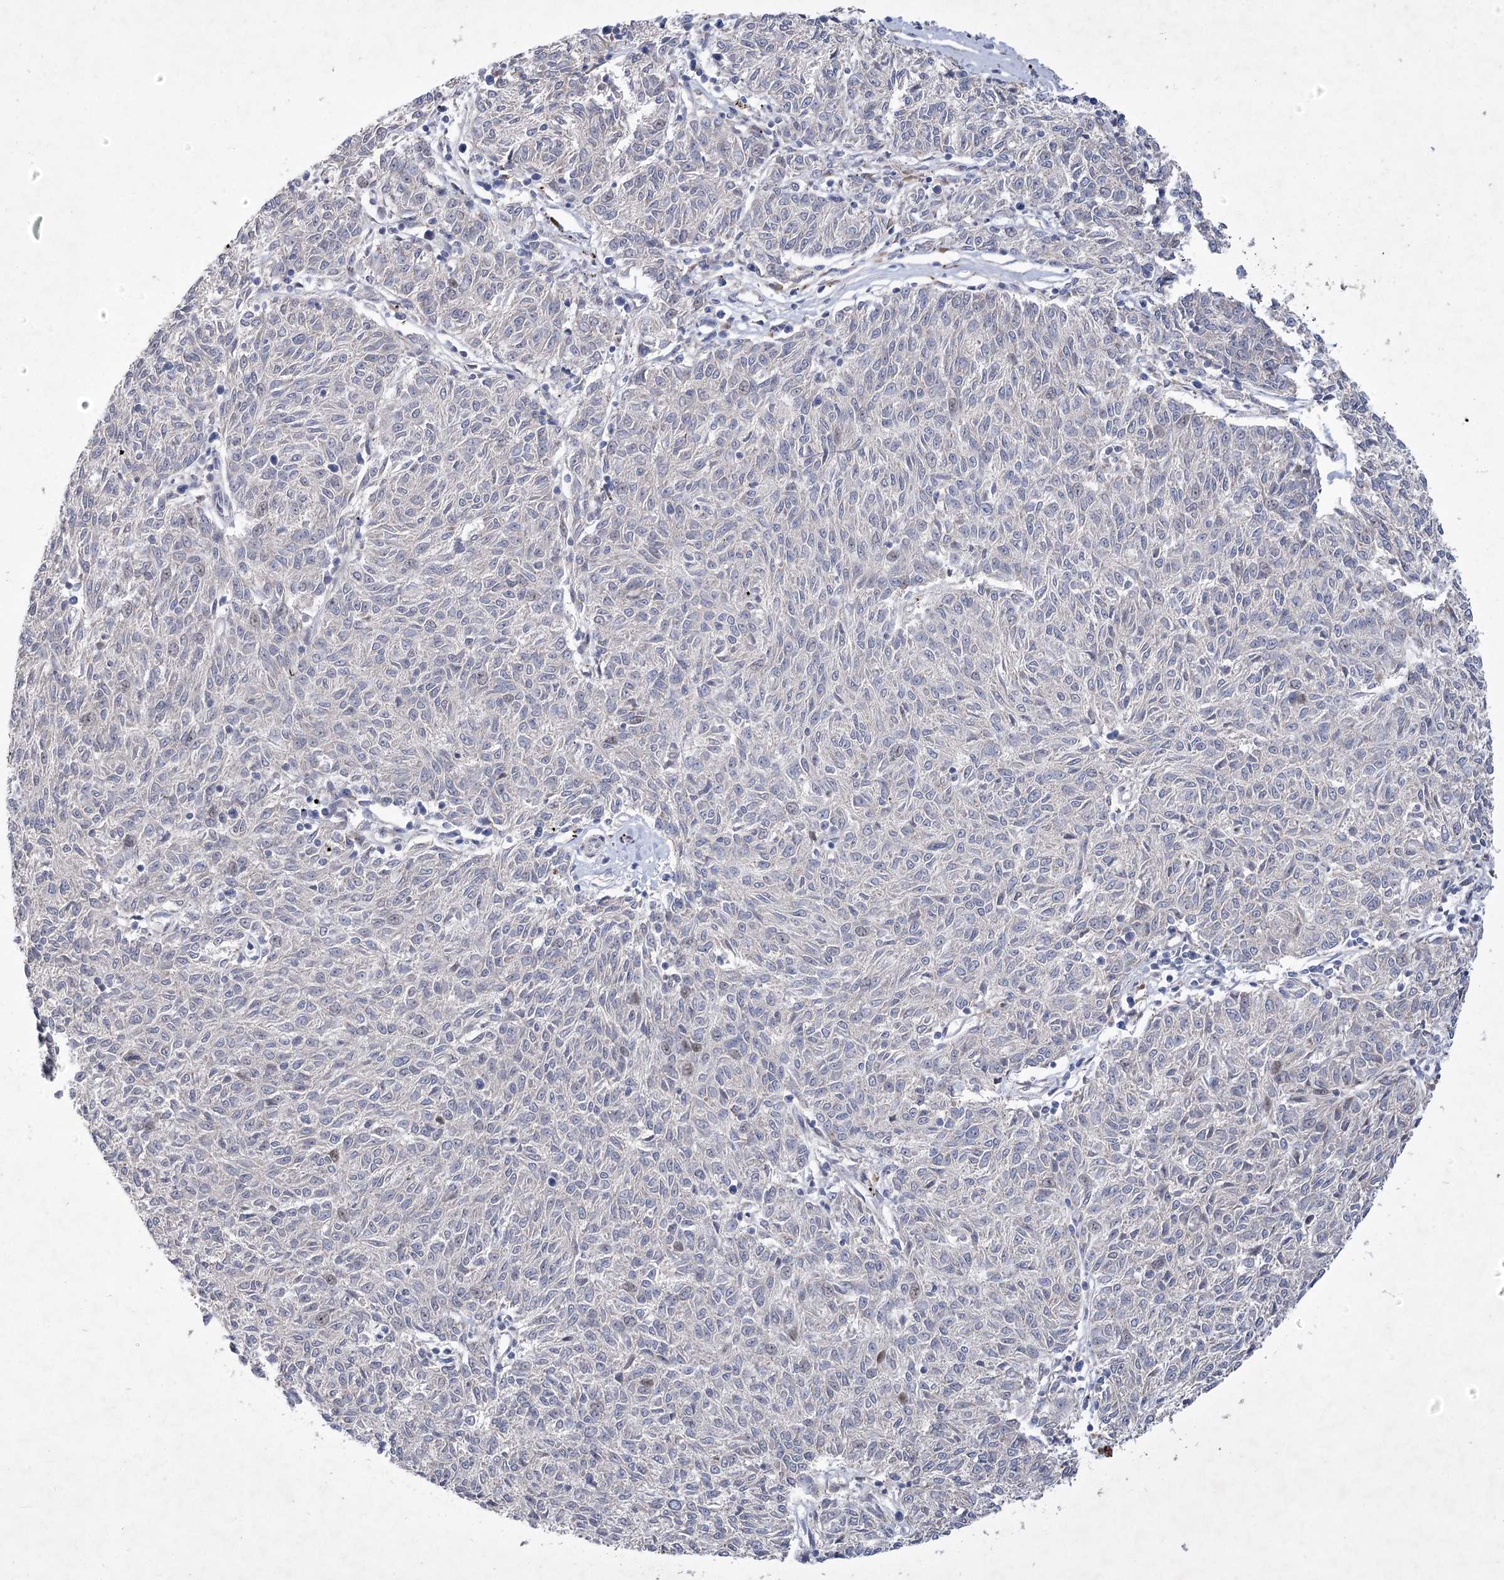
{"staining": {"intensity": "negative", "quantity": "none", "location": "none"}, "tissue": "melanoma", "cell_type": "Tumor cells", "image_type": "cancer", "snomed": [{"axis": "morphology", "description": "Malignant melanoma, NOS"}, {"axis": "topography", "description": "Skin"}], "caption": "The micrograph demonstrates no significant staining in tumor cells of melanoma.", "gene": "GCNT4", "patient": {"sex": "female", "age": 72}}